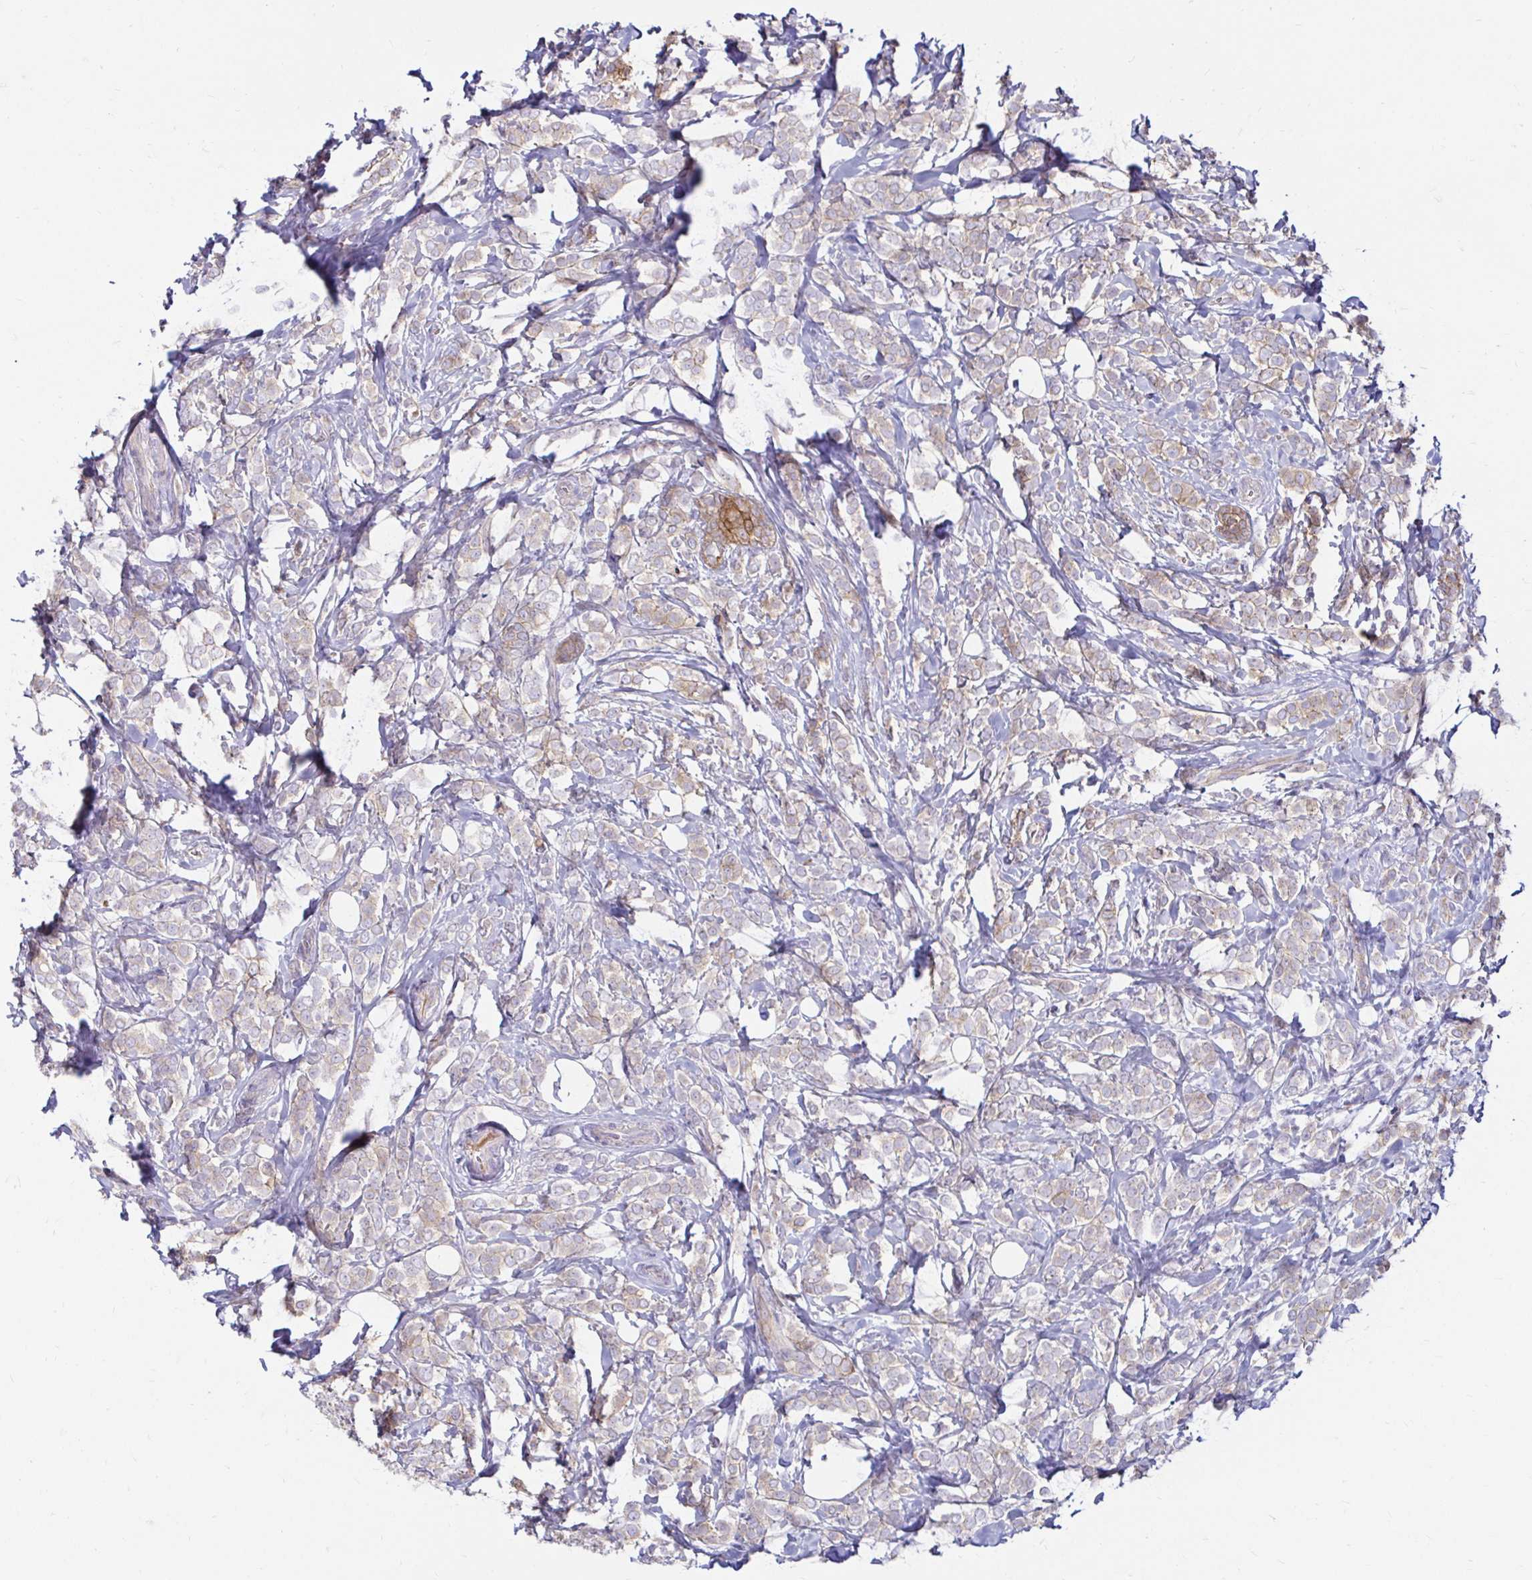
{"staining": {"intensity": "negative", "quantity": "none", "location": "none"}, "tissue": "breast cancer", "cell_type": "Tumor cells", "image_type": "cancer", "snomed": [{"axis": "morphology", "description": "Lobular carcinoma"}, {"axis": "topography", "description": "Breast"}], "caption": "Histopathology image shows no significant protein staining in tumor cells of lobular carcinoma (breast). (Stains: DAB immunohistochemistry with hematoxylin counter stain, Microscopy: brightfield microscopy at high magnification).", "gene": "ITGA2", "patient": {"sex": "female", "age": 49}}